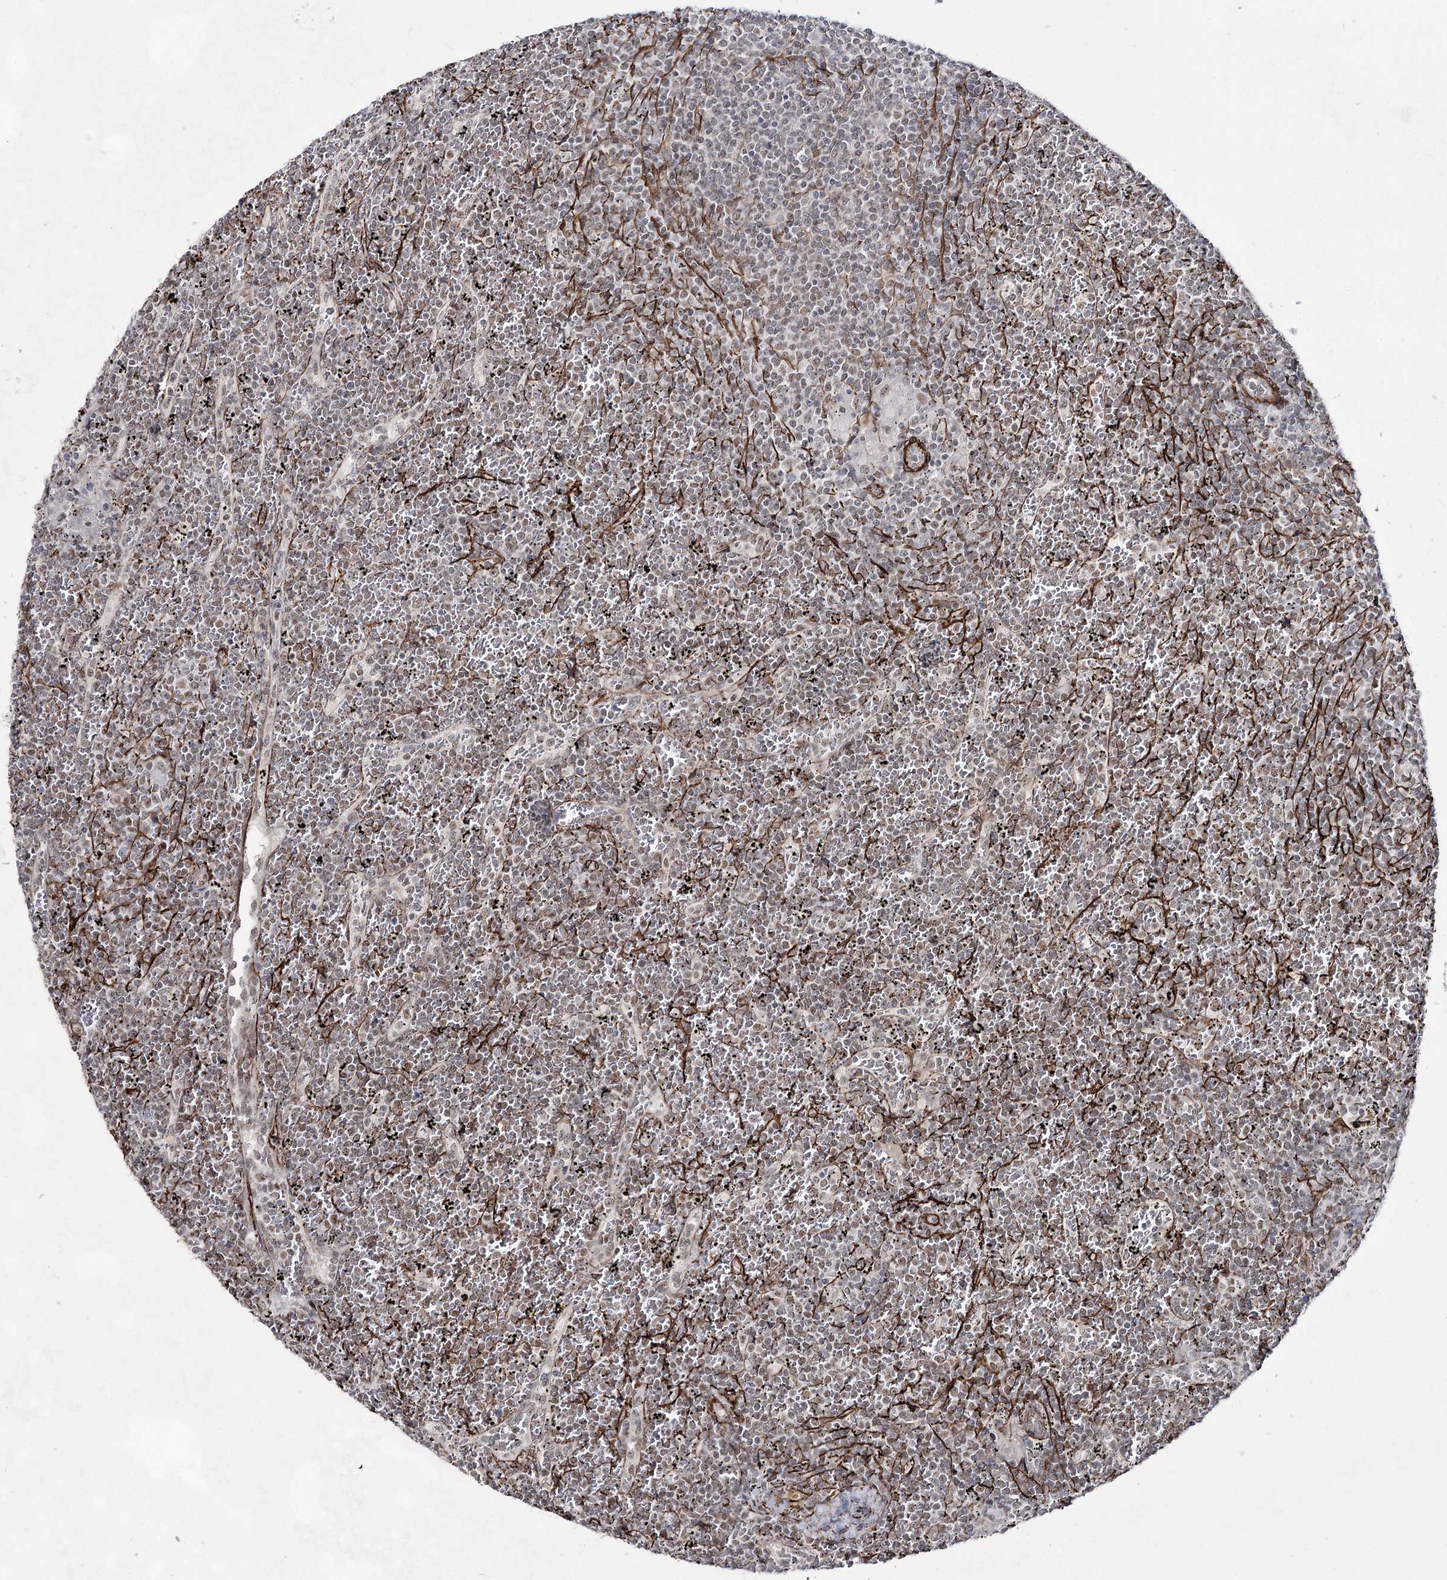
{"staining": {"intensity": "weak", "quantity": "25%-75%", "location": "nuclear"}, "tissue": "lymphoma", "cell_type": "Tumor cells", "image_type": "cancer", "snomed": [{"axis": "morphology", "description": "Malignant lymphoma, non-Hodgkin's type, Low grade"}, {"axis": "topography", "description": "Spleen"}], "caption": "Immunohistochemical staining of malignant lymphoma, non-Hodgkin's type (low-grade) shows low levels of weak nuclear protein staining in approximately 25%-75% of tumor cells.", "gene": "CWF19L1", "patient": {"sex": "female", "age": 19}}